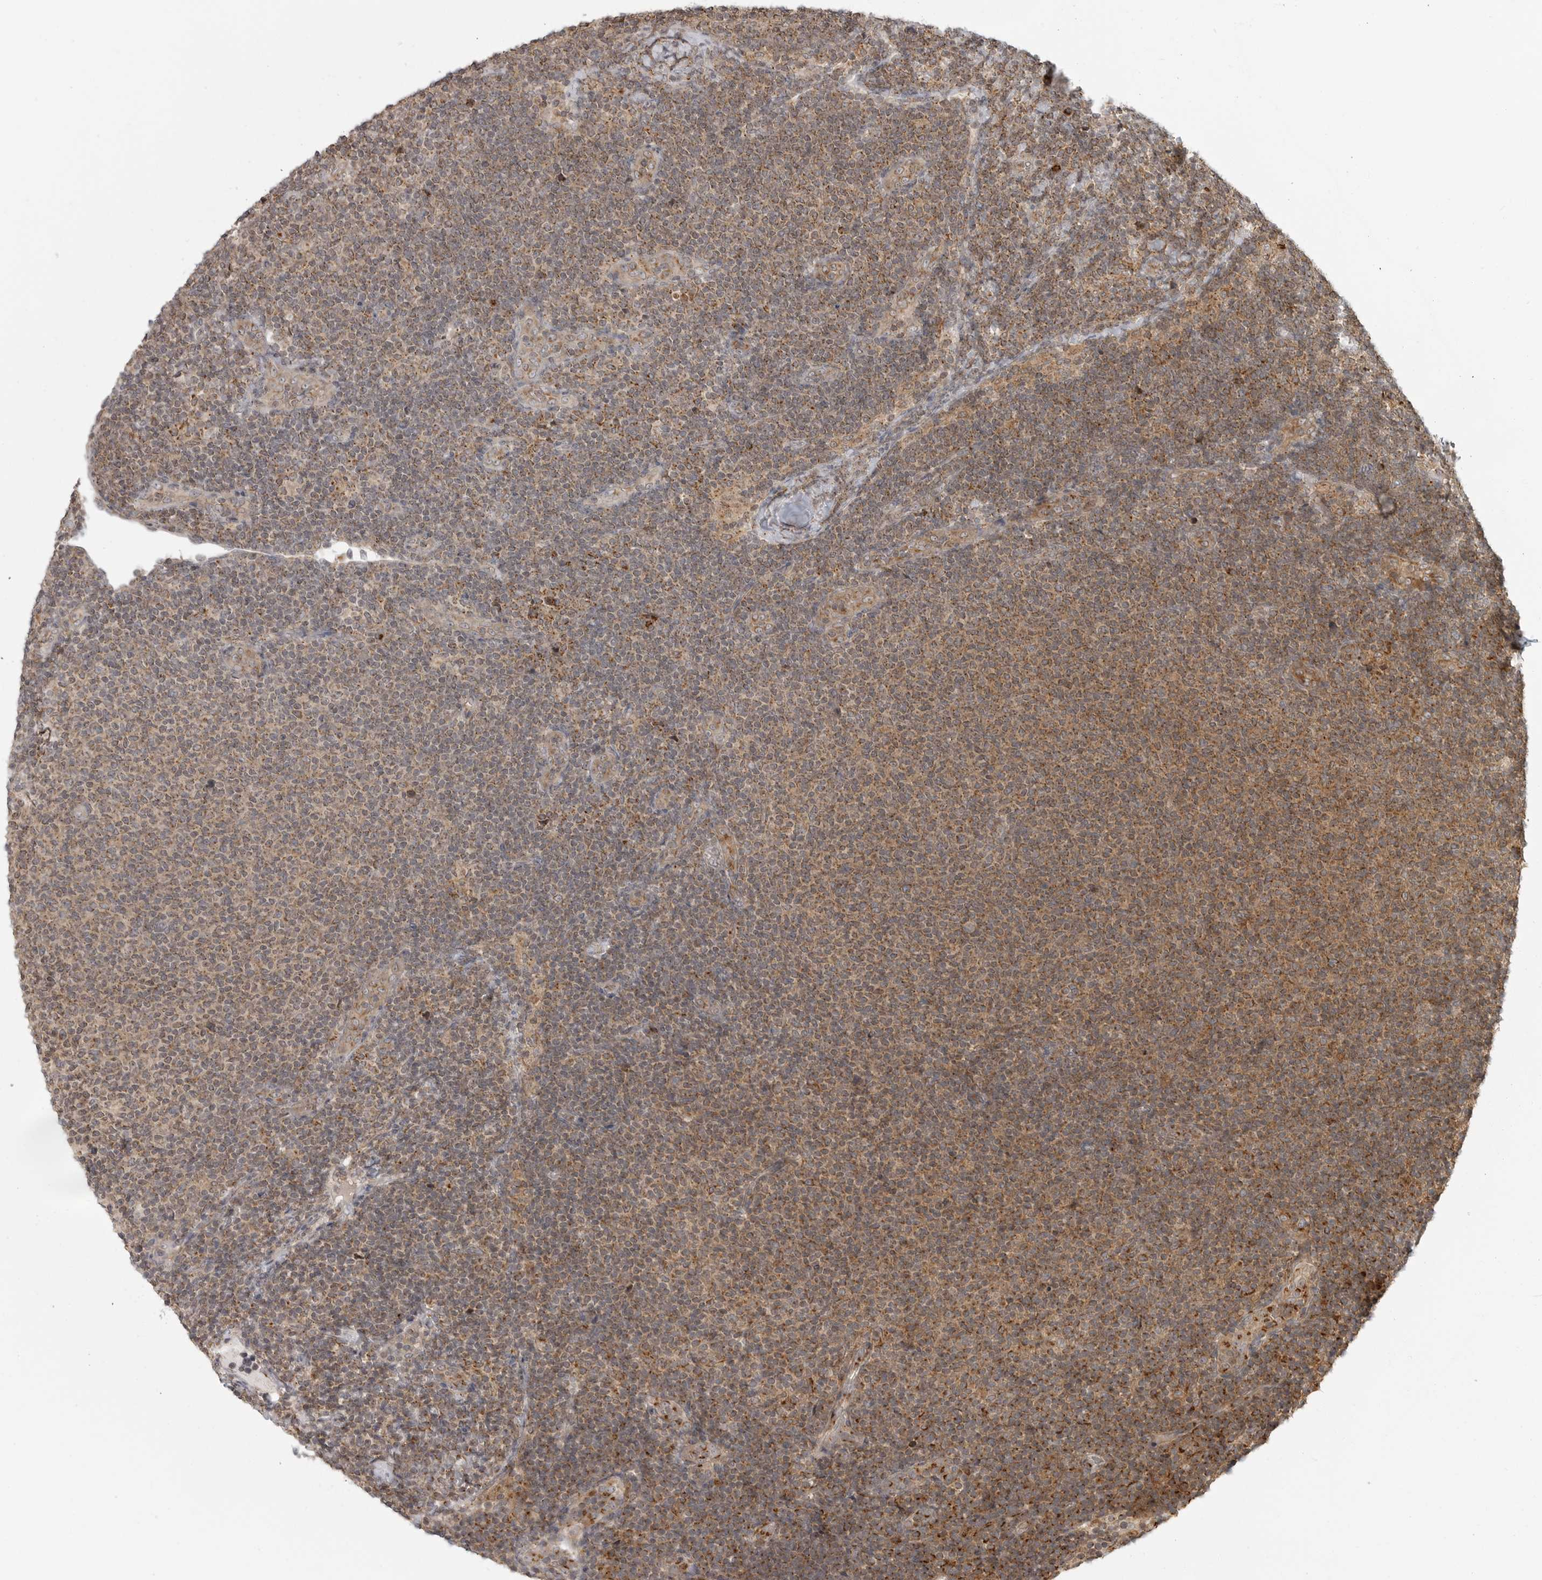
{"staining": {"intensity": "moderate", "quantity": ">75%", "location": "cytoplasmic/membranous"}, "tissue": "lymphoma", "cell_type": "Tumor cells", "image_type": "cancer", "snomed": [{"axis": "morphology", "description": "Malignant lymphoma, non-Hodgkin's type, Low grade"}, {"axis": "topography", "description": "Lymph node"}], "caption": "This histopathology image exhibits immunohistochemistry (IHC) staining of lymphoma, with medium moderate cytoplasmic/membranous expression in approximately >75% of tumor cells.", "gene": "COPA", "patient": {"sex": "male", "age": 66}}